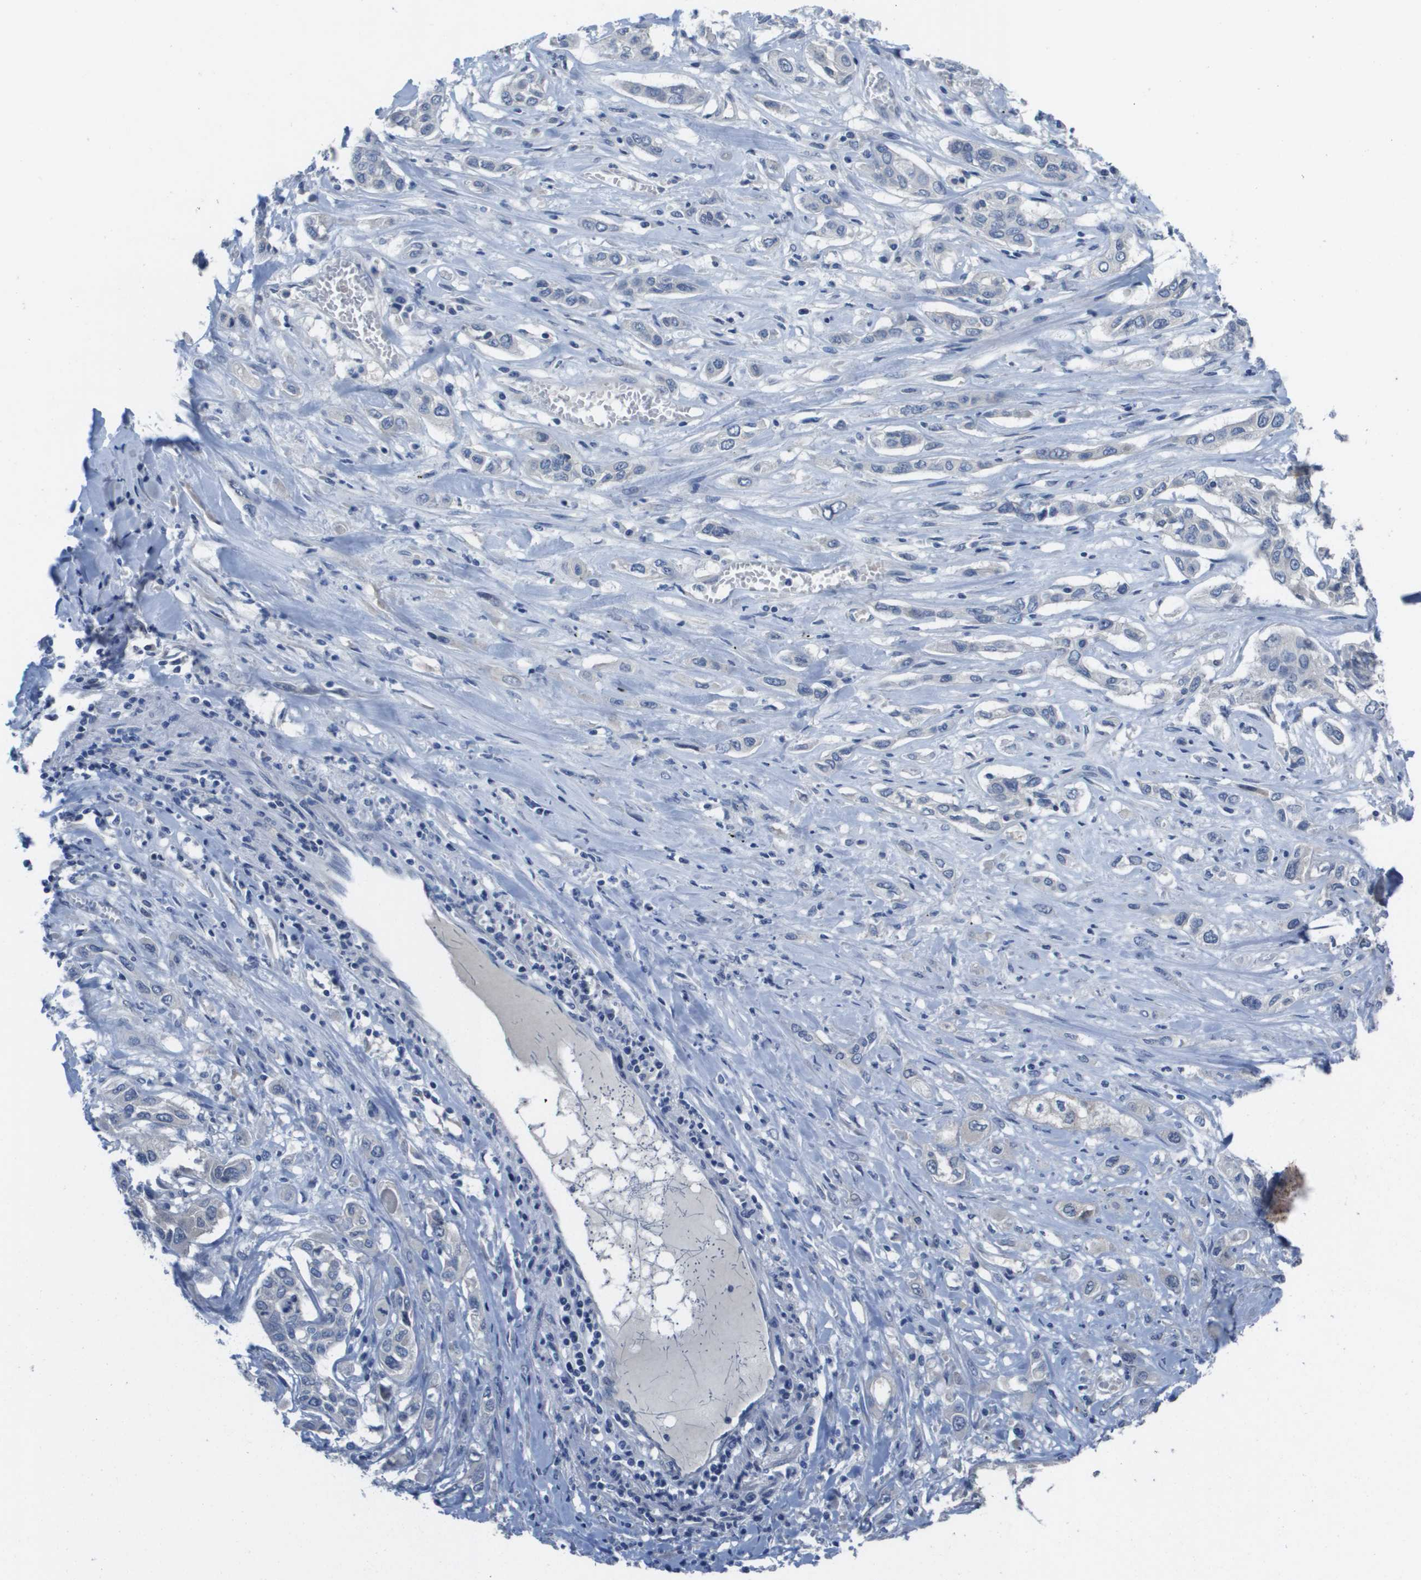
{"staining": {"intensity": "negative", "quantity": "none", "location": "none"}, "tissue": "lung cancer", "cell_type": "Tumor cells", "image_type": "cancer", "snomed": [{"axis": "morphology", "description": "Squamous cell carcinoma, NOS"}, {"axis": "topography", "description": "Lung"}], "caption": "The immunohistochemistry image has no significant staining in tumor cells of lung squamous cell carcinoma tissue.", "gene": "NCS1", "patient": {"sex": "male", "age": 71}}